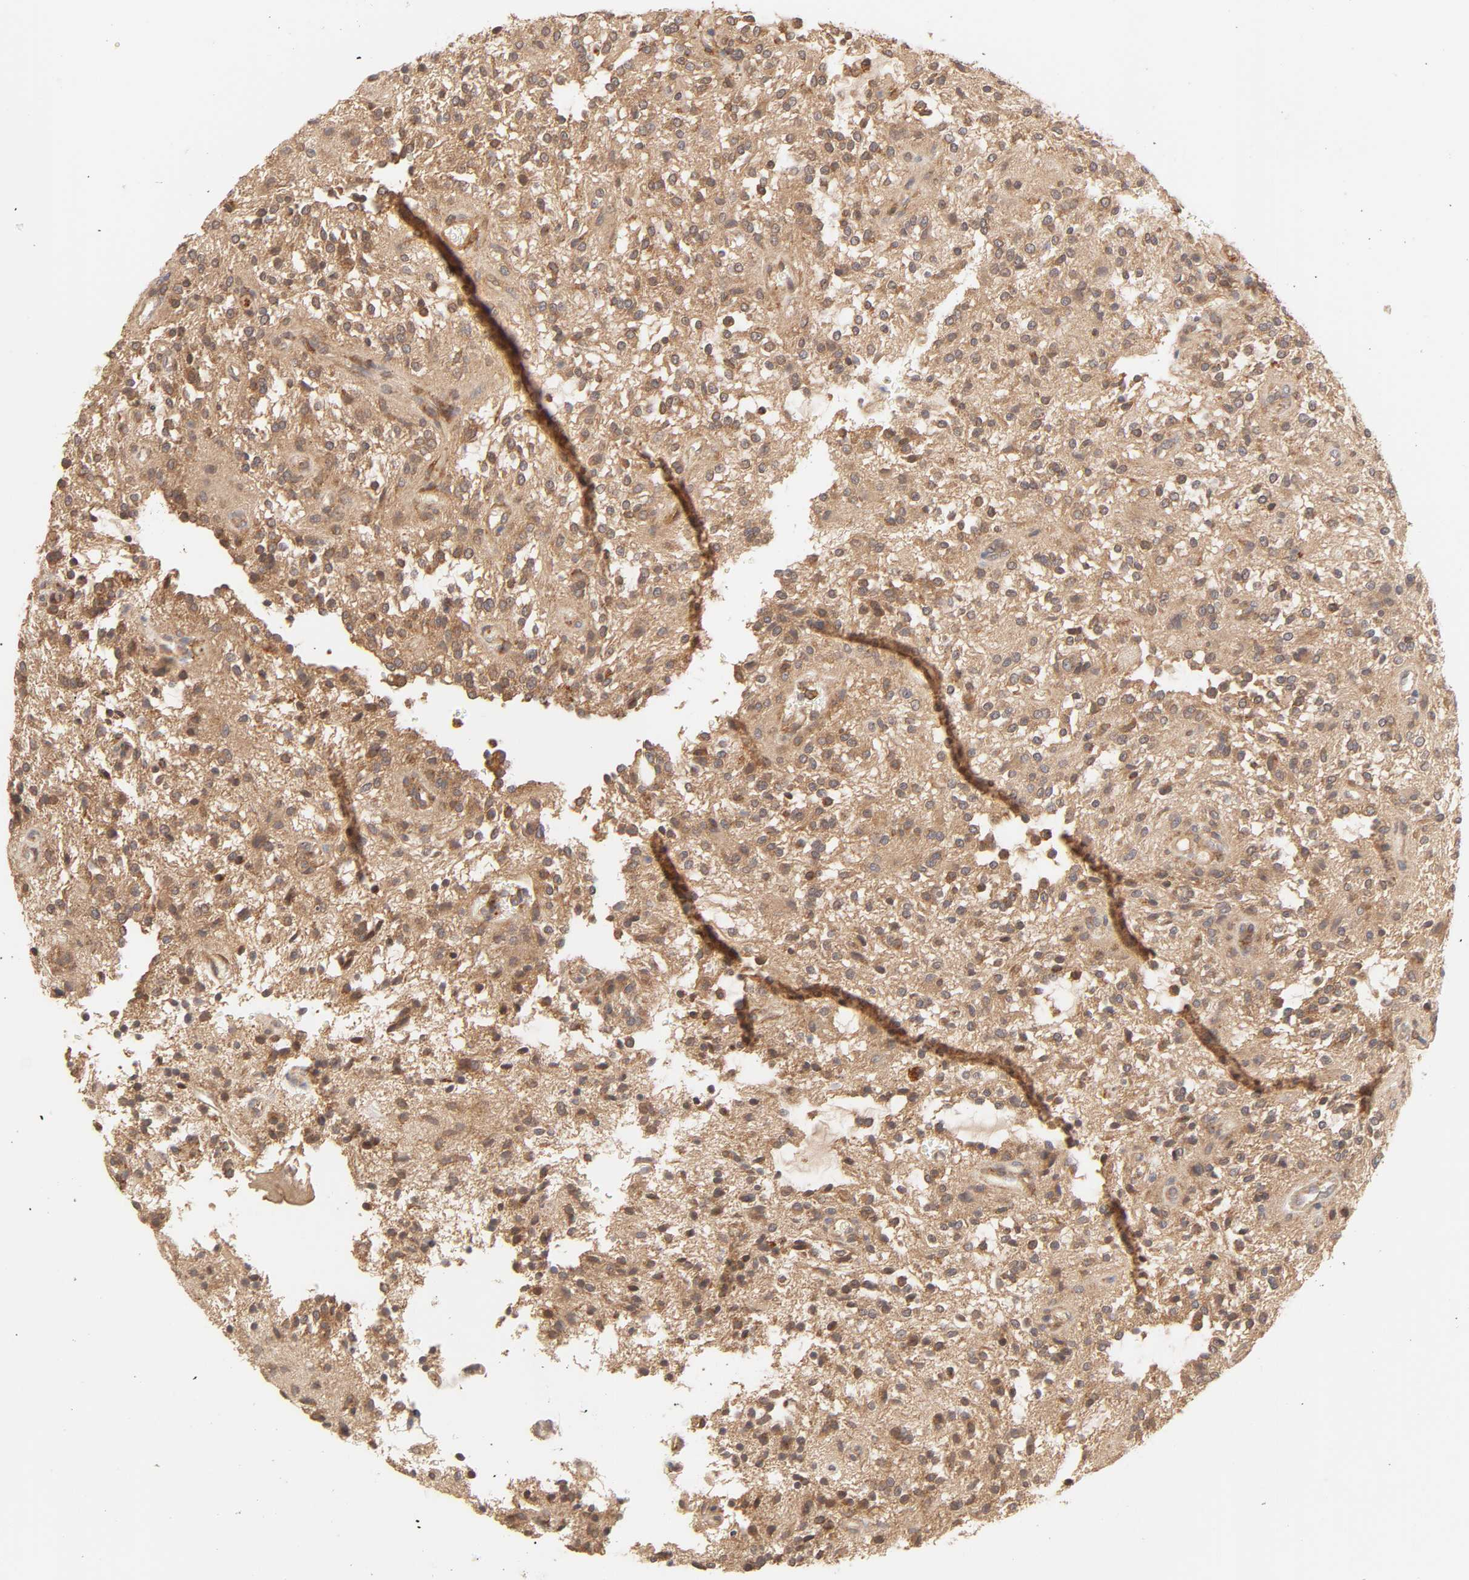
{"staining": {"intensity": "strong", "quantity": ">75%", "location": "cytoplasmic/membranous"}, "tissue": "glioma", "cell_type": "Tumor cells", "image_type": "cancer", "snomed": [{"axis": "morphology", "description": "Glioma, malignant, NOS"}, {"axis": "topography", "description": "Cerebellum"}], "caption": "There is high levels of strong cytoplasmic/membranous expression in tumor cells of glioma, as demonstrated by immunohistochemical staining (brown color).", "gene": "EPS8", "patient": {"sex": "female", "age": 10}}